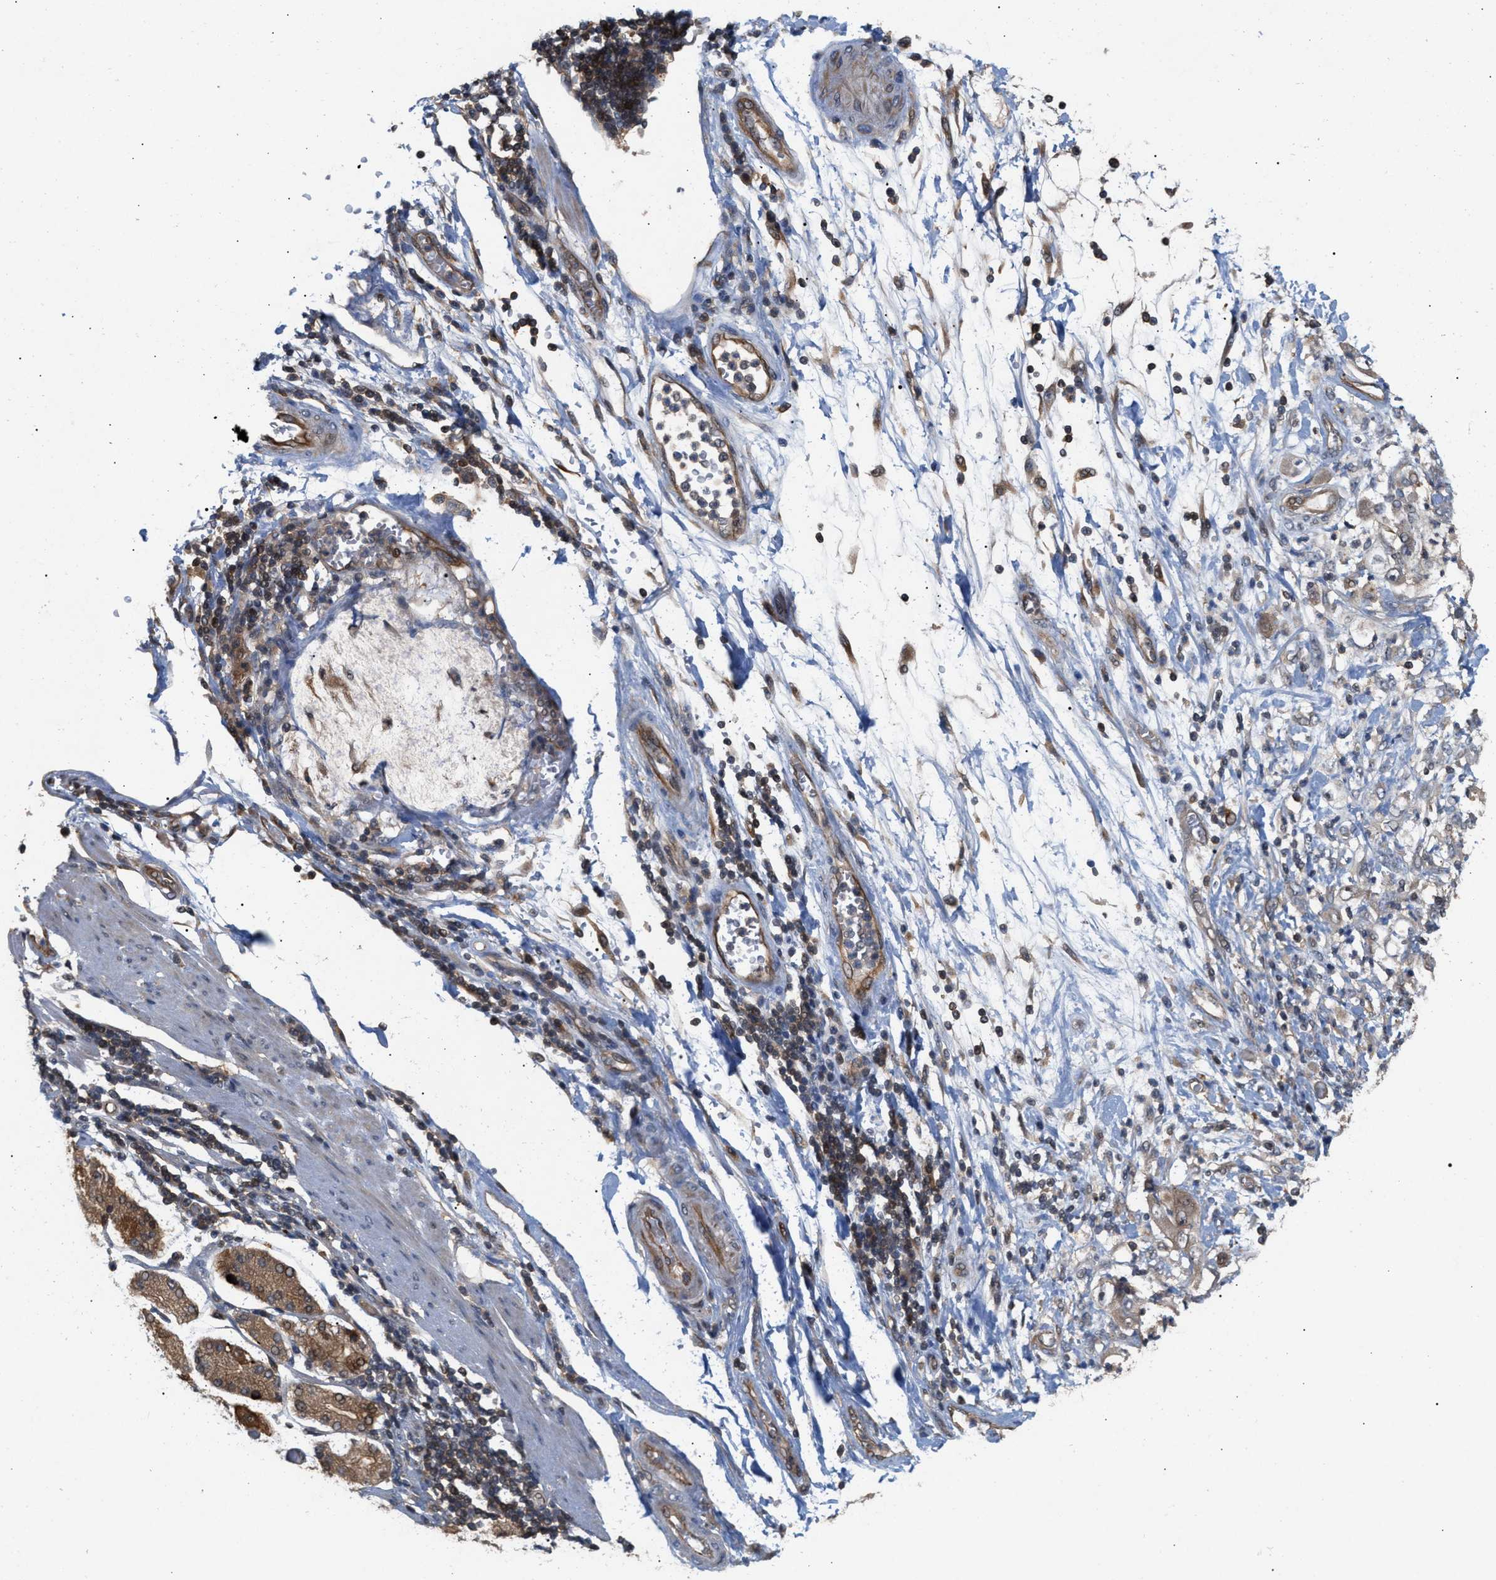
{"staining": {"intensity": "strong", "quantity": "25%-75%", "location": "cytoplasmic/membranous"}, "tissue": "stomach cancer", "cell_type": "Tumor cells", "image_type": "cancer", "snomed": [{"axis": "morphology", "description": "Adenocarcinoma, NOS"}, {"axis": "topography", "description": "Stomach"}], "caption": "About 25%-75% of tumor cells in human stomach cancer exhibit strong cytoplasmic/membranous protein staining as visualized by brown immunohistochemical staining.", "gene": "GLOD4", "patient": {"sex": "female", "age": 73}}